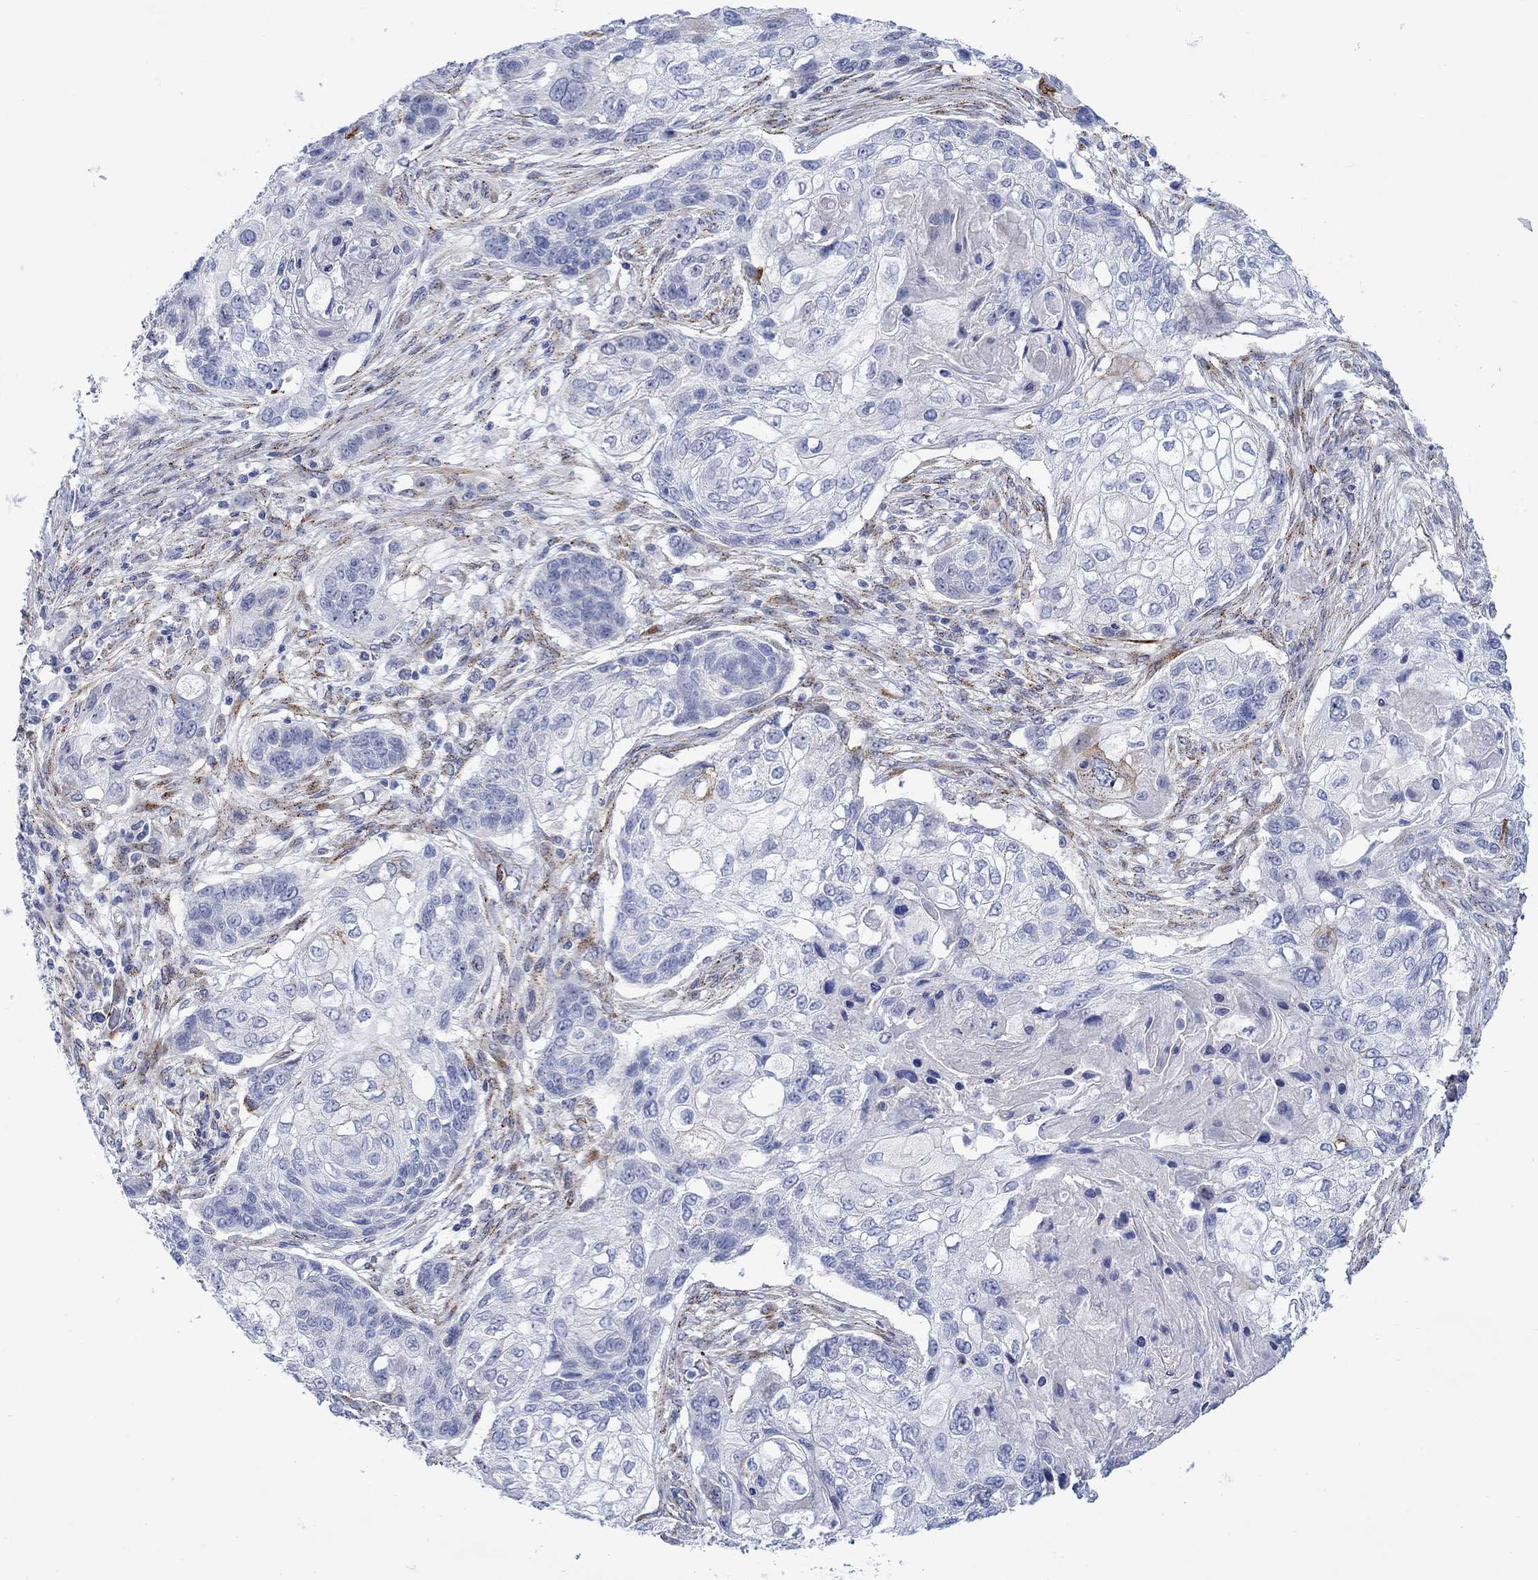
{"staining": {"intensity": "negative", "quantity": "none", "location": "none"}, "tissue": "lung cancer", "cell_type": "Tumor cells", "image_type": "cancer", "snomed": [{"axis": "morphology", "description": "Normal tissue, NOS"}, {"axis": "morphology", "description": "Squamous cell carcinoma, NOS"}, {"axis": "topography", "description": "Bronchus"}, {"axis": "topography", "description": "Lung"}], "caption": "This is an IHC photomicrograph of squamous cell carcinoma (lung). There is no expression in tumor cells.", "gene": "KSR2", "patient": {"sex": "male", "age": 69}}